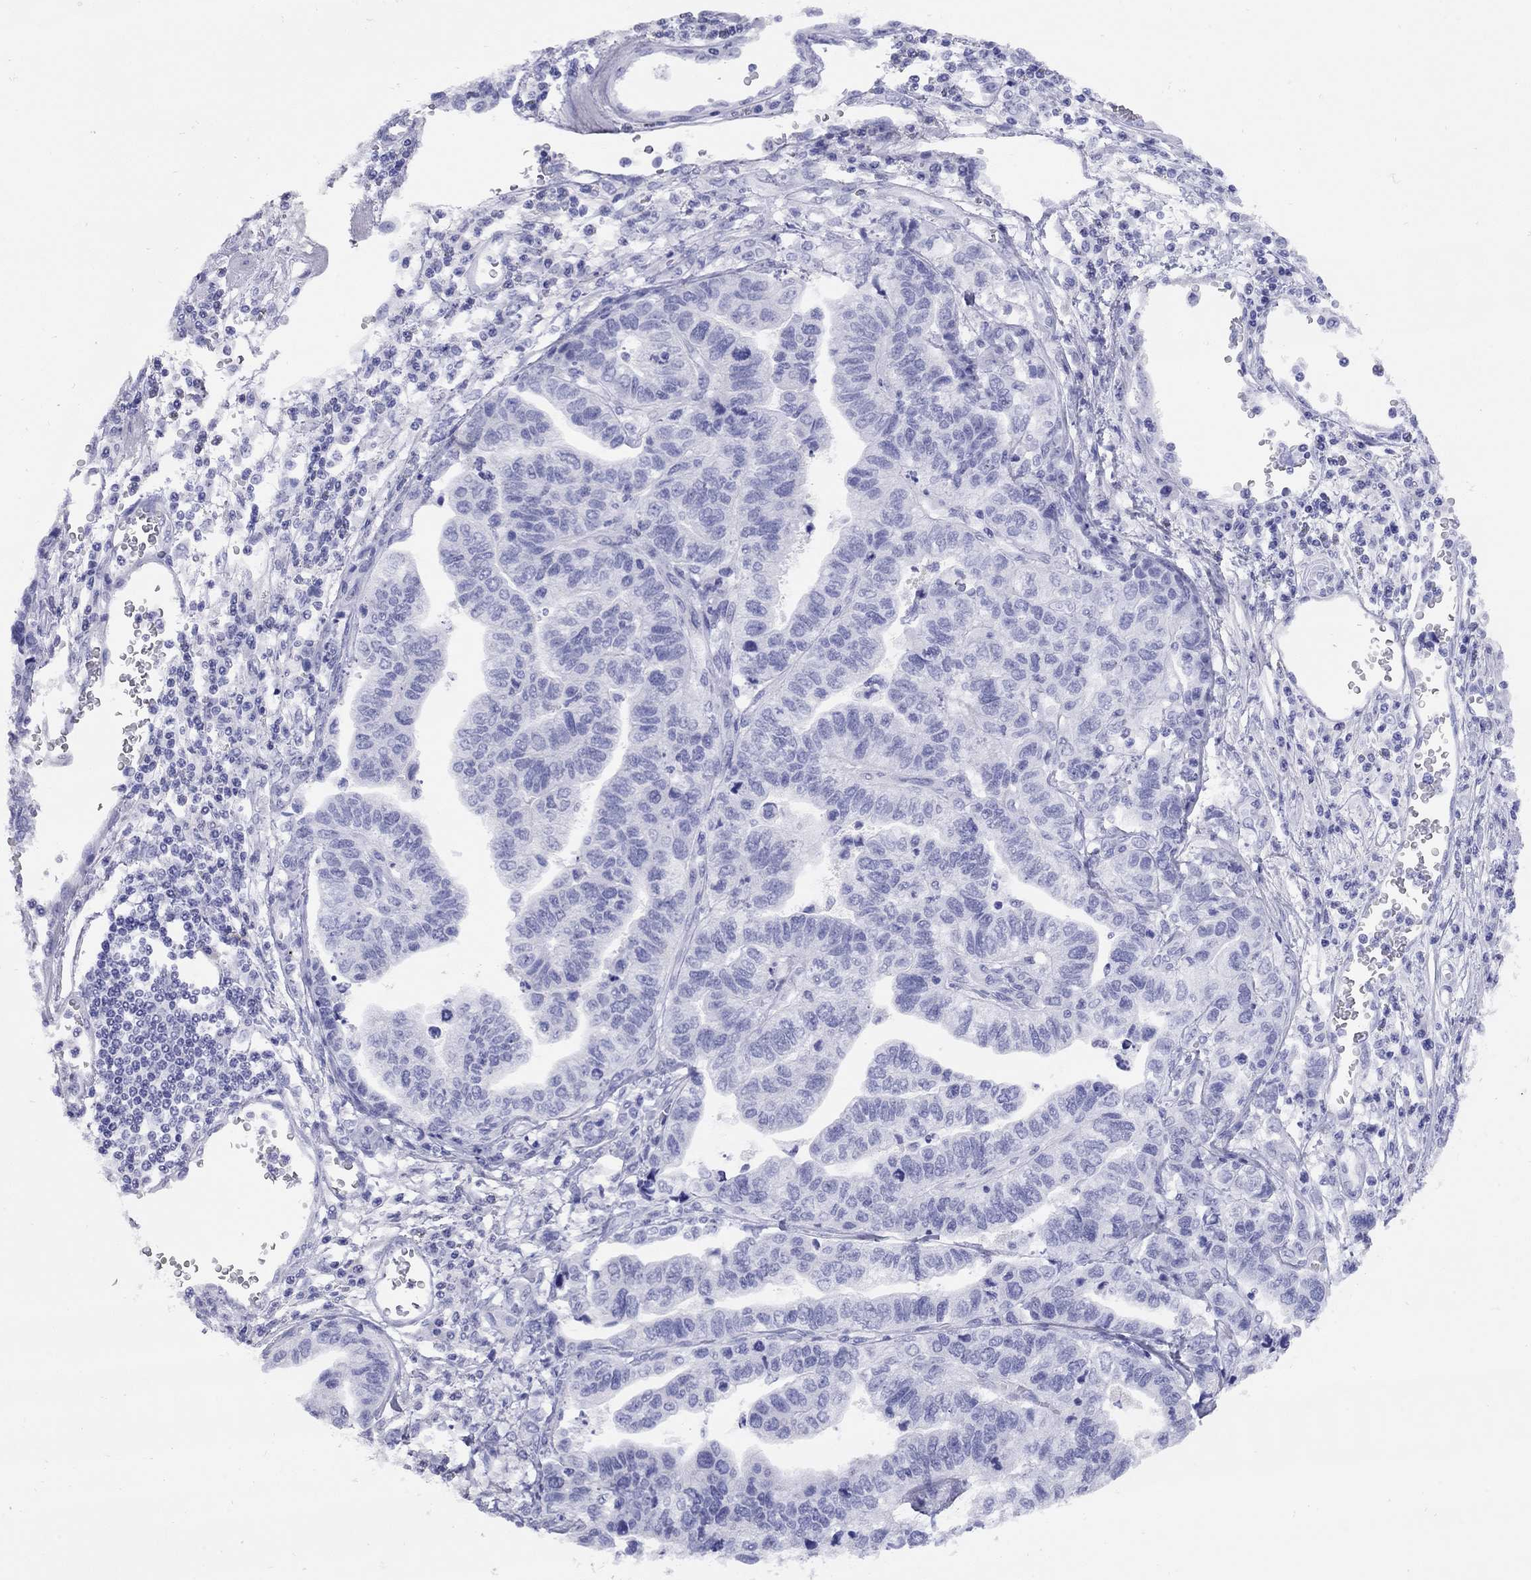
{"staining": {"intensity": "negative", "quantity": "none", "location": "none"}, "tissue": "stomach cancer", "cell_type": "Tumor cells", "image_type": "cancer", "snomed": [{"axis": "morphology", "description": "Adenocarcinoma, NOS"}, {"axis": "topography", "description": "Stomach, upper"}], "caption": "This is an immunohistochemistry (IHC) image of human stomach cancer (adenocarcinoma). There is no positivity in tumor cells.", "gene": "GRIA2", "patient": {"sex": "female", "age": 67}}